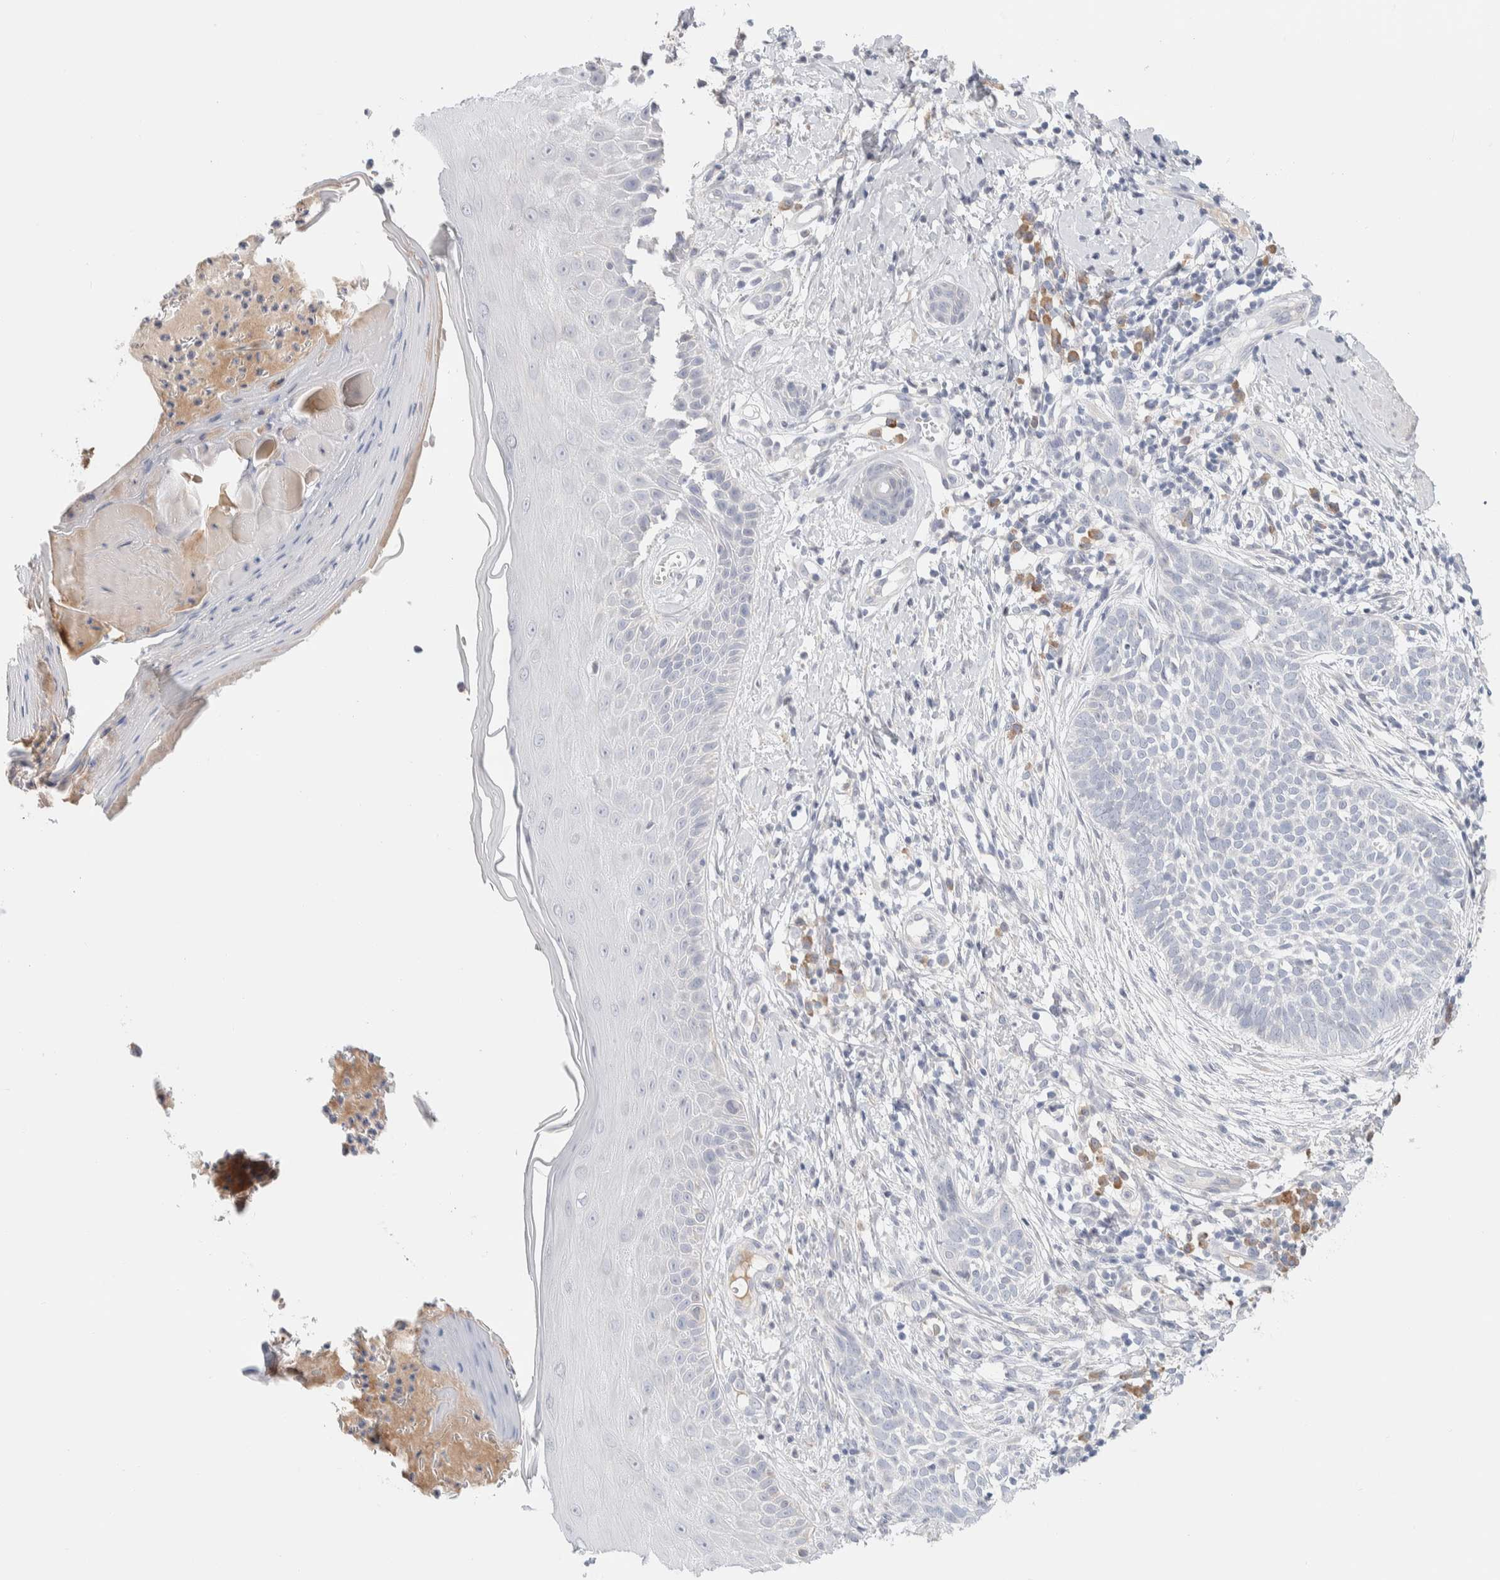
{"staining": {"intensity": "negative", "quantity": "none", "location": "none"}, "tissue": "skin cancer", "cell_type": "Tumor cells", "image_type": "cancer", "snomed": [{"axis": "morphology", "description": "Normal tissue, NOS"}, {"axis": "morphology", "description": "Basal cell carcinoma"}, {"axis": "topography", "description": "Skin"}], "caption": "Immunohistochemistry photomicrograph of basal cell carcinoma (skin) stained for a protein (brown), which demonstrates no positivity in tumor cells.", "gene": "RUSF1", "patient": {"sex": "male", "age": 67}}